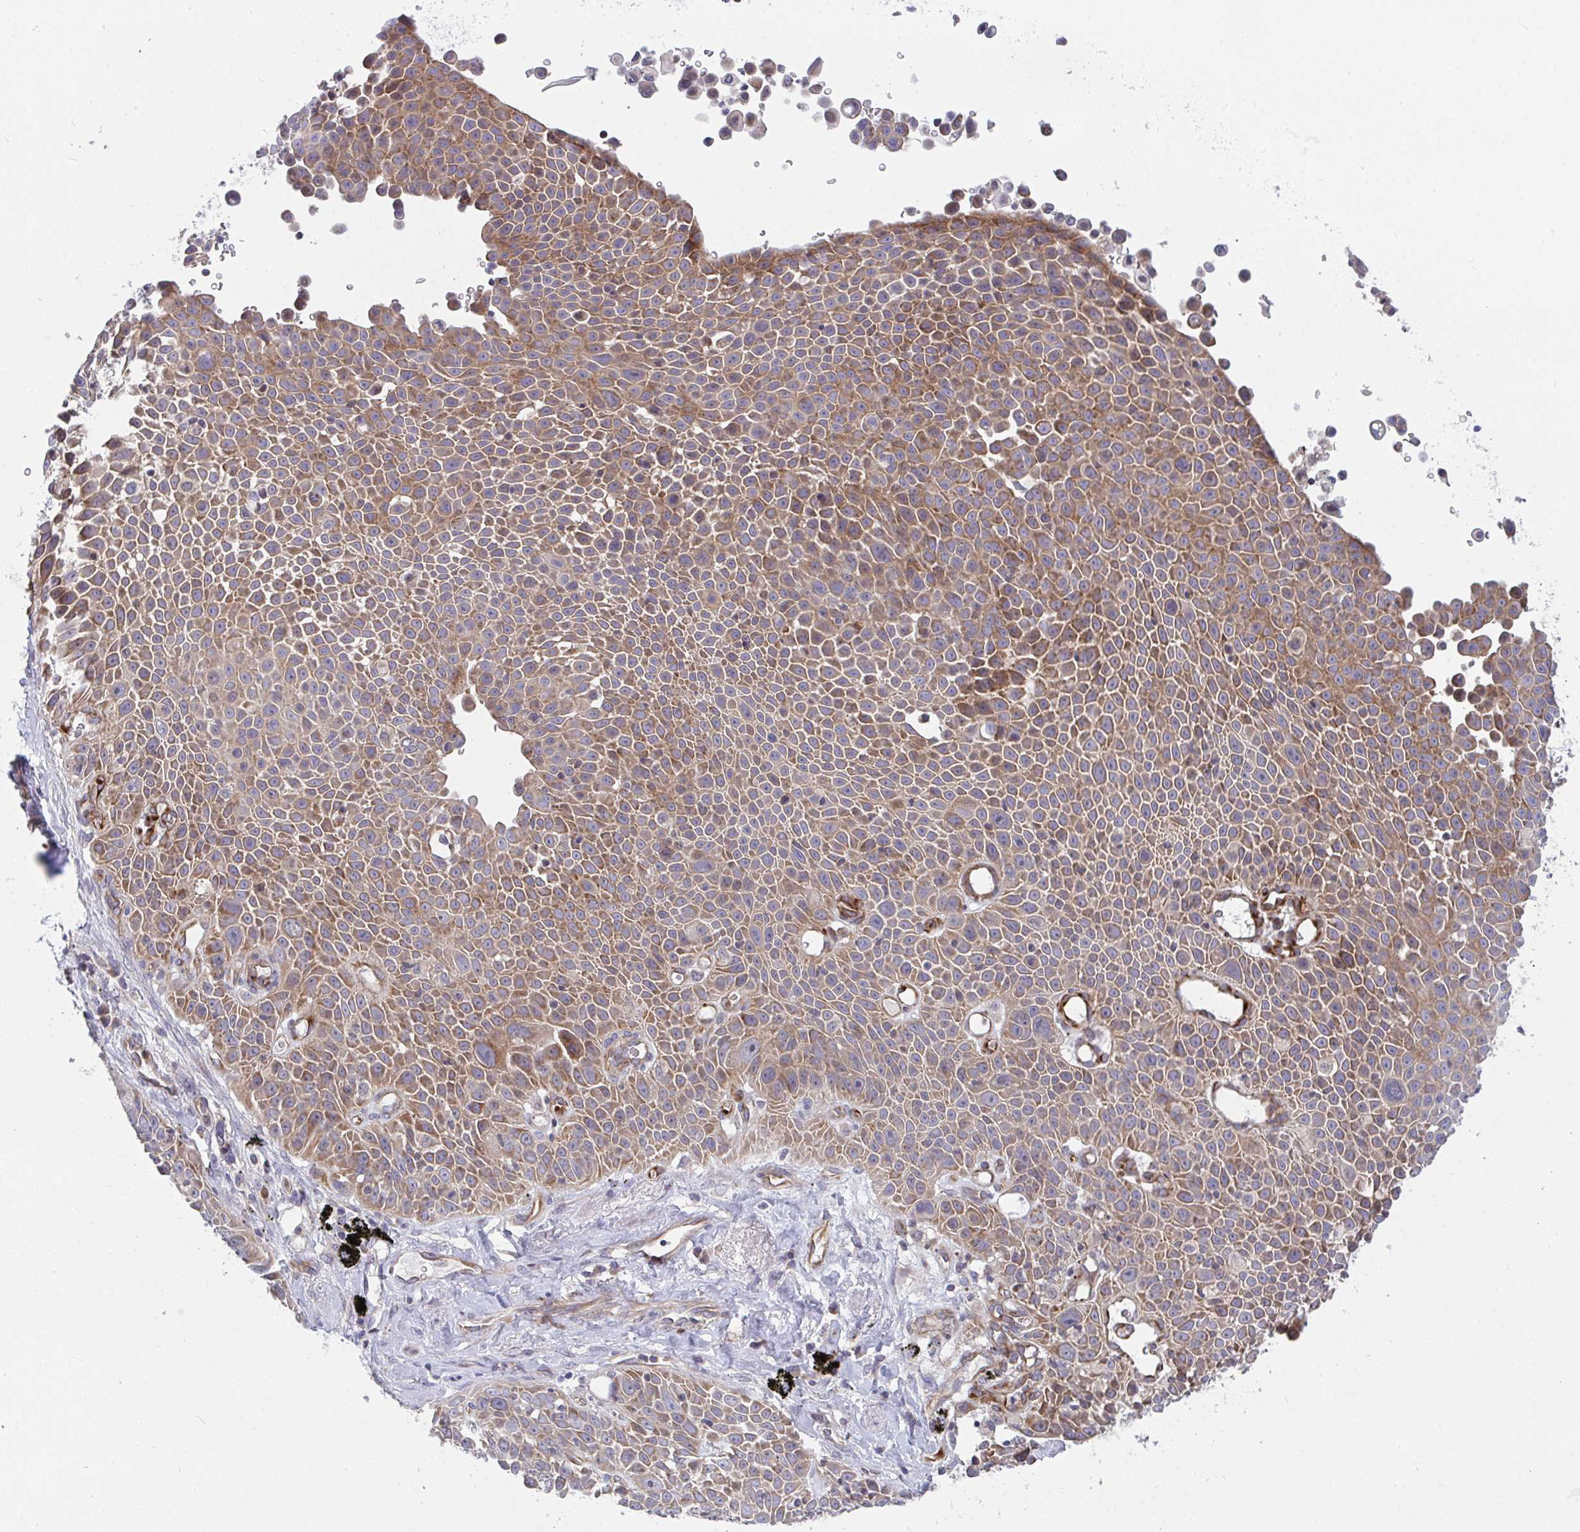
{"staining": {"intensity": "moderate", "quantity": ">75%", "location": "cytoplasmic/membranous"}, "tissue": "lung cancer", "cell_type": "Tumor cells", "image_type": "cancer", "snomed": [{"axis": "morphology", "description": "Squamous cell carcinoma, NOS"}, {"axis": "morphology", "description": "Squamous cell carcinoma, metastatic, NOS"}, {"axis": "topography", "description": "Lymph node"}, {"axis": "topography", "description": "Lung"}], "caption": "A brown stain highlights moderate cytoplasmic/membranous staining of a protein in metastatic squamous cell carcinoma (lung) tumor cells. (Brightfield microscopy of DAB IHC at high magnification).", "gene": "EIF1AD", "patient": {"sex": "female", "age": 62}}